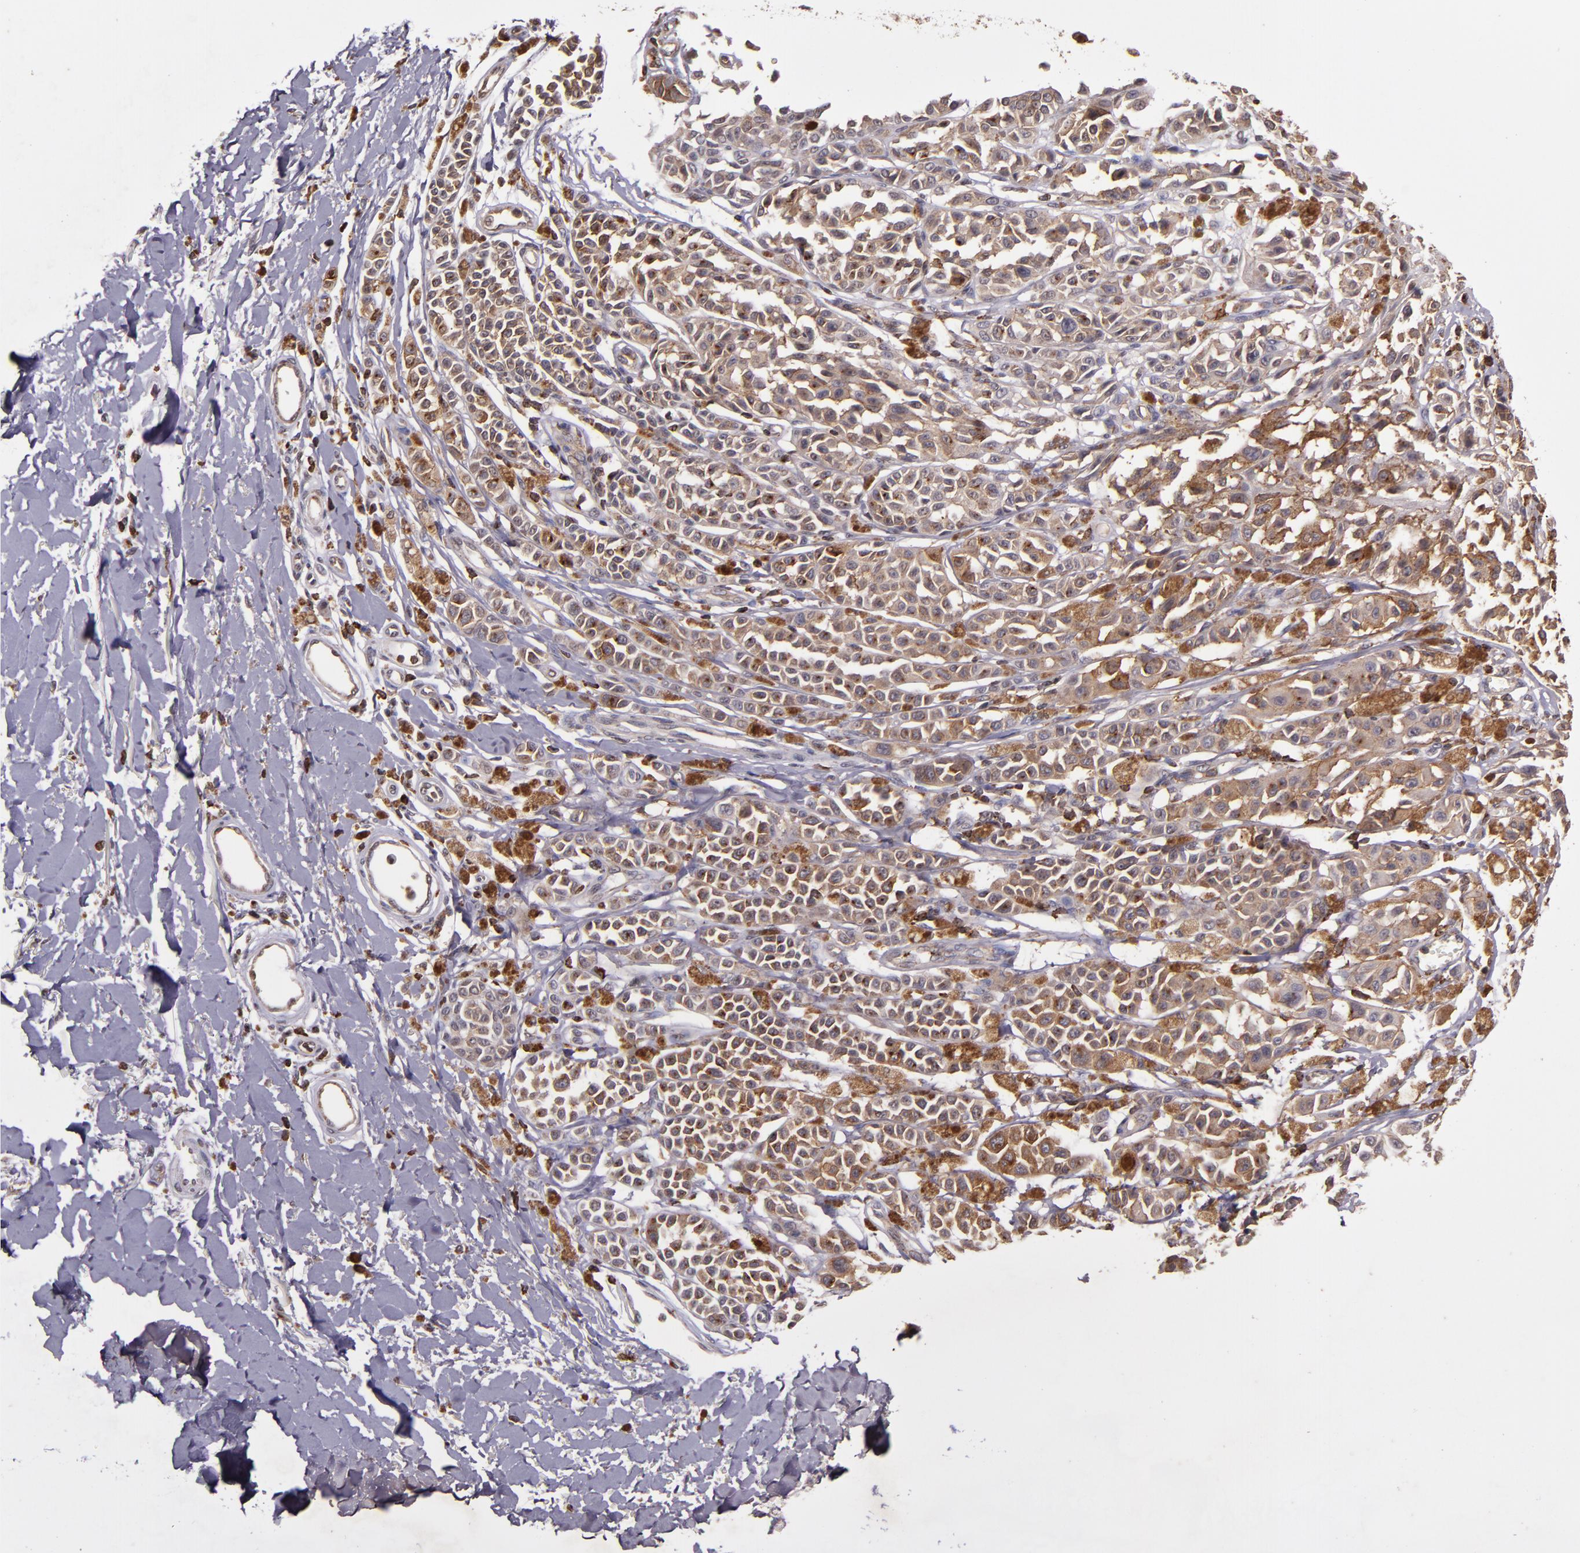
{"staining": {"intensity": "moderate", "quantity": ">75%", "location": "cytoplasmic/membranous"}, "tissue": "melanoma", "cell_type": "Tumor cells", "image_type": "cancer", "snomed": [{"axis": "morphology", "description": "Malignant melanoma, NOS"}, {"axis": "topography", "description": "Skin"}], "caption": "IHC photomicrograph of melanoma stained for a protein (brown), which displays medium levels of moderate cytoplasmic/membranous expression in approximately >75% of tumor cells.", "gene": "SLC2A3", "patient": {"sex": "female", "age": 38}}